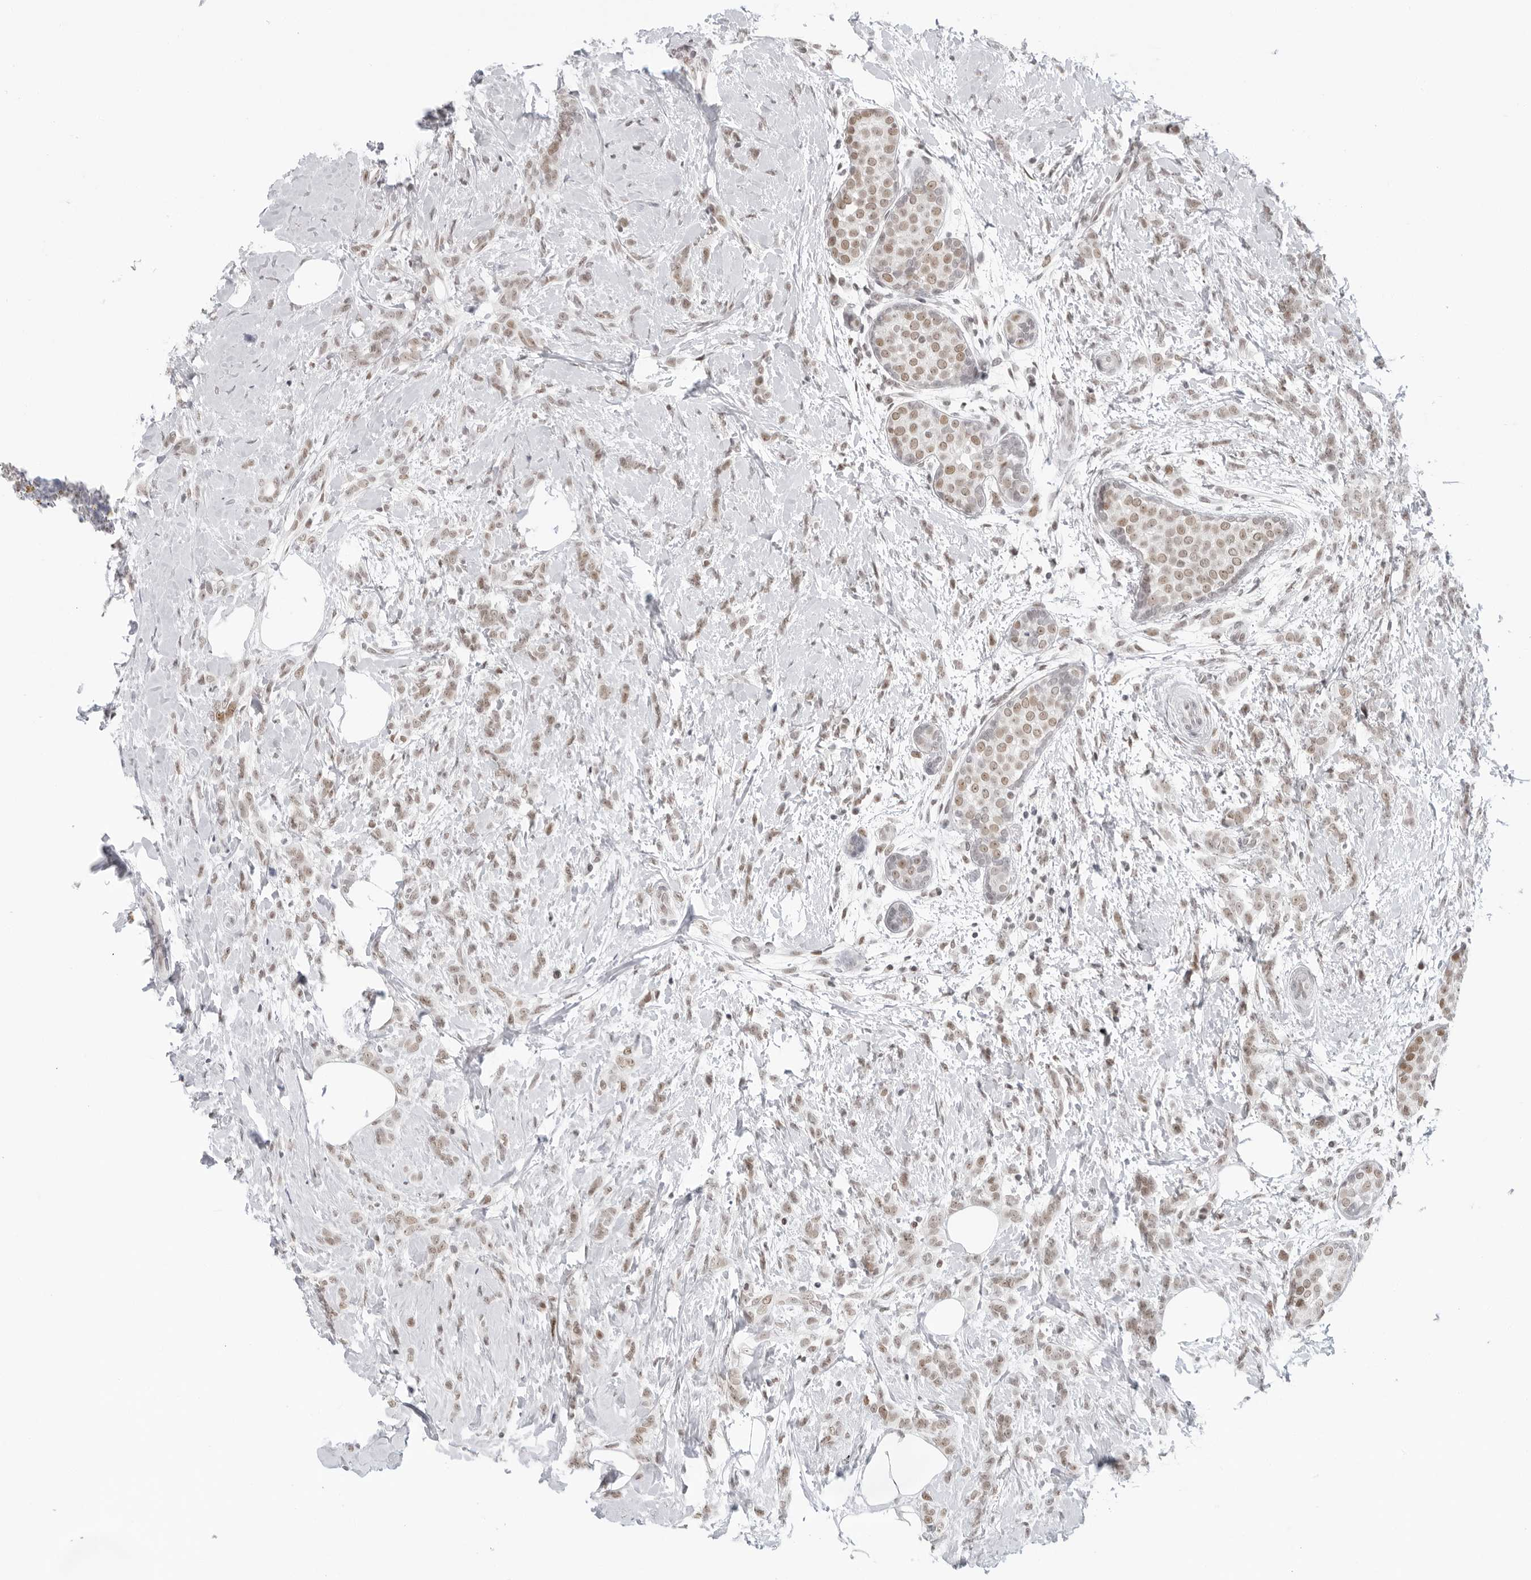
{"staining": {"intensity": "weak", "quantity": ">75%", "location": "nuclear"}, "tissue": "breast cancer", "cell_type": "Tumor cells", "image_type": "cancer", "snomed": [{"axis": "morphology", "description": "Lobular carcinoma, in situ"}, {"axis": "morphology", "description": "Lobular carcinoma"}, {"axis": "topography", "description": "Breast"}], "caption": "High-power microscopy captured an IHC image of breast lobular carcinoma, revealing weak nuclear staining in about >75% of tumor cells.", "gene": "FOXK2", "patient": {"sex": "female", "age": 41}}